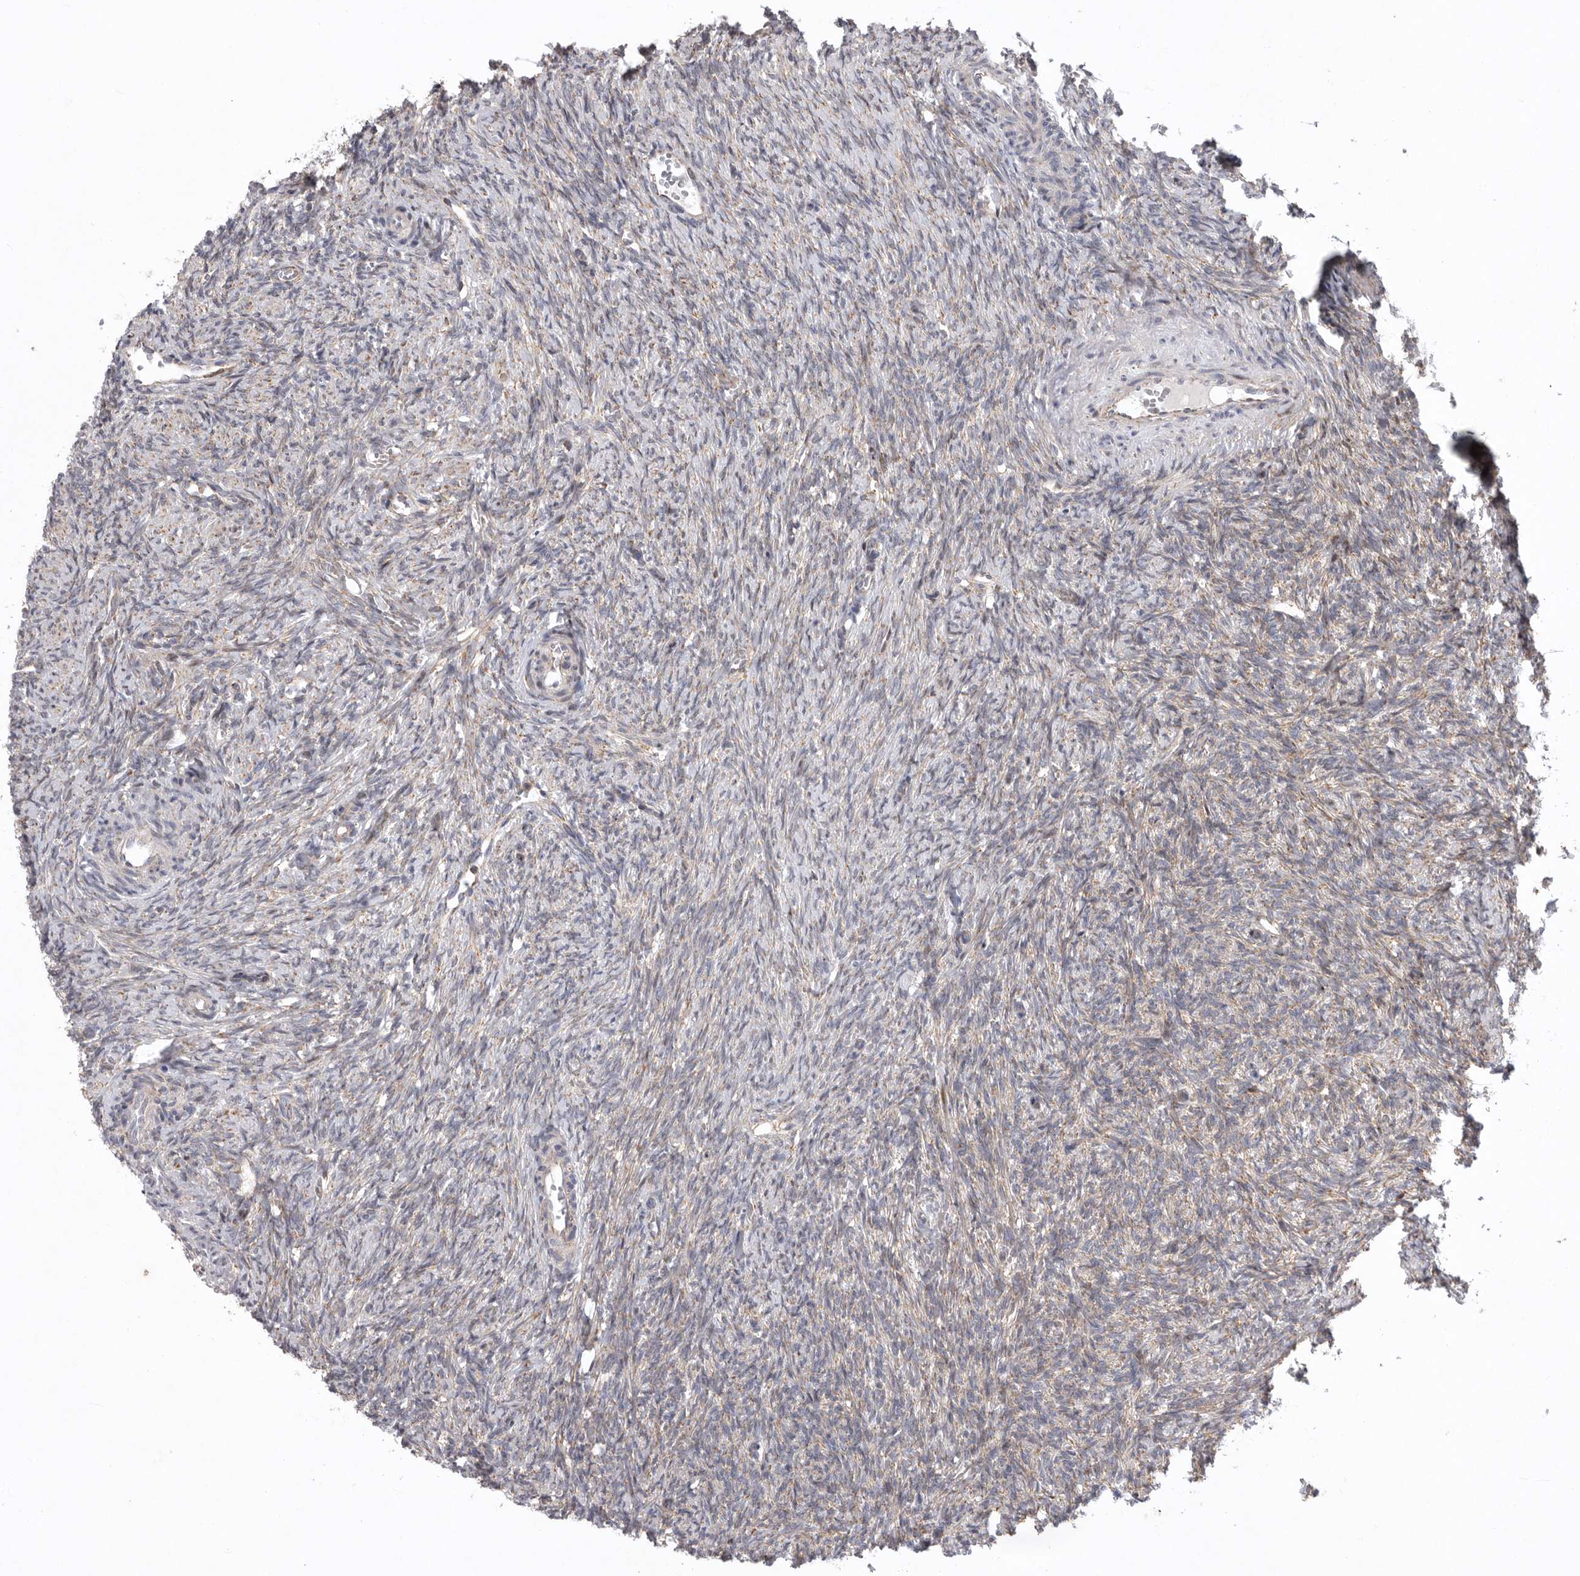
{"staining": {"intensity": "weak", "quantity": "25%-75%", "location": "cytoplasmic/membranous"}, "tissue": "ovary", "cell_type": "Follicle cells", "image_type": "normal", "snomed": [{"axis": "morphology", "description": "Normal tissue, NOS"}, {"axis": "topography", "description": "Ovary"}], "caption": "Immunohistochemistry (IHC) (DAB (3,3'-diaminobenzidine)) staining of benign human ovary displays weak cytoplasmic/membranous protein expression in about 25%-75% of follicle cells.", "gene": "MPZL1", "patient": {"sex": "female", "age": 41}}